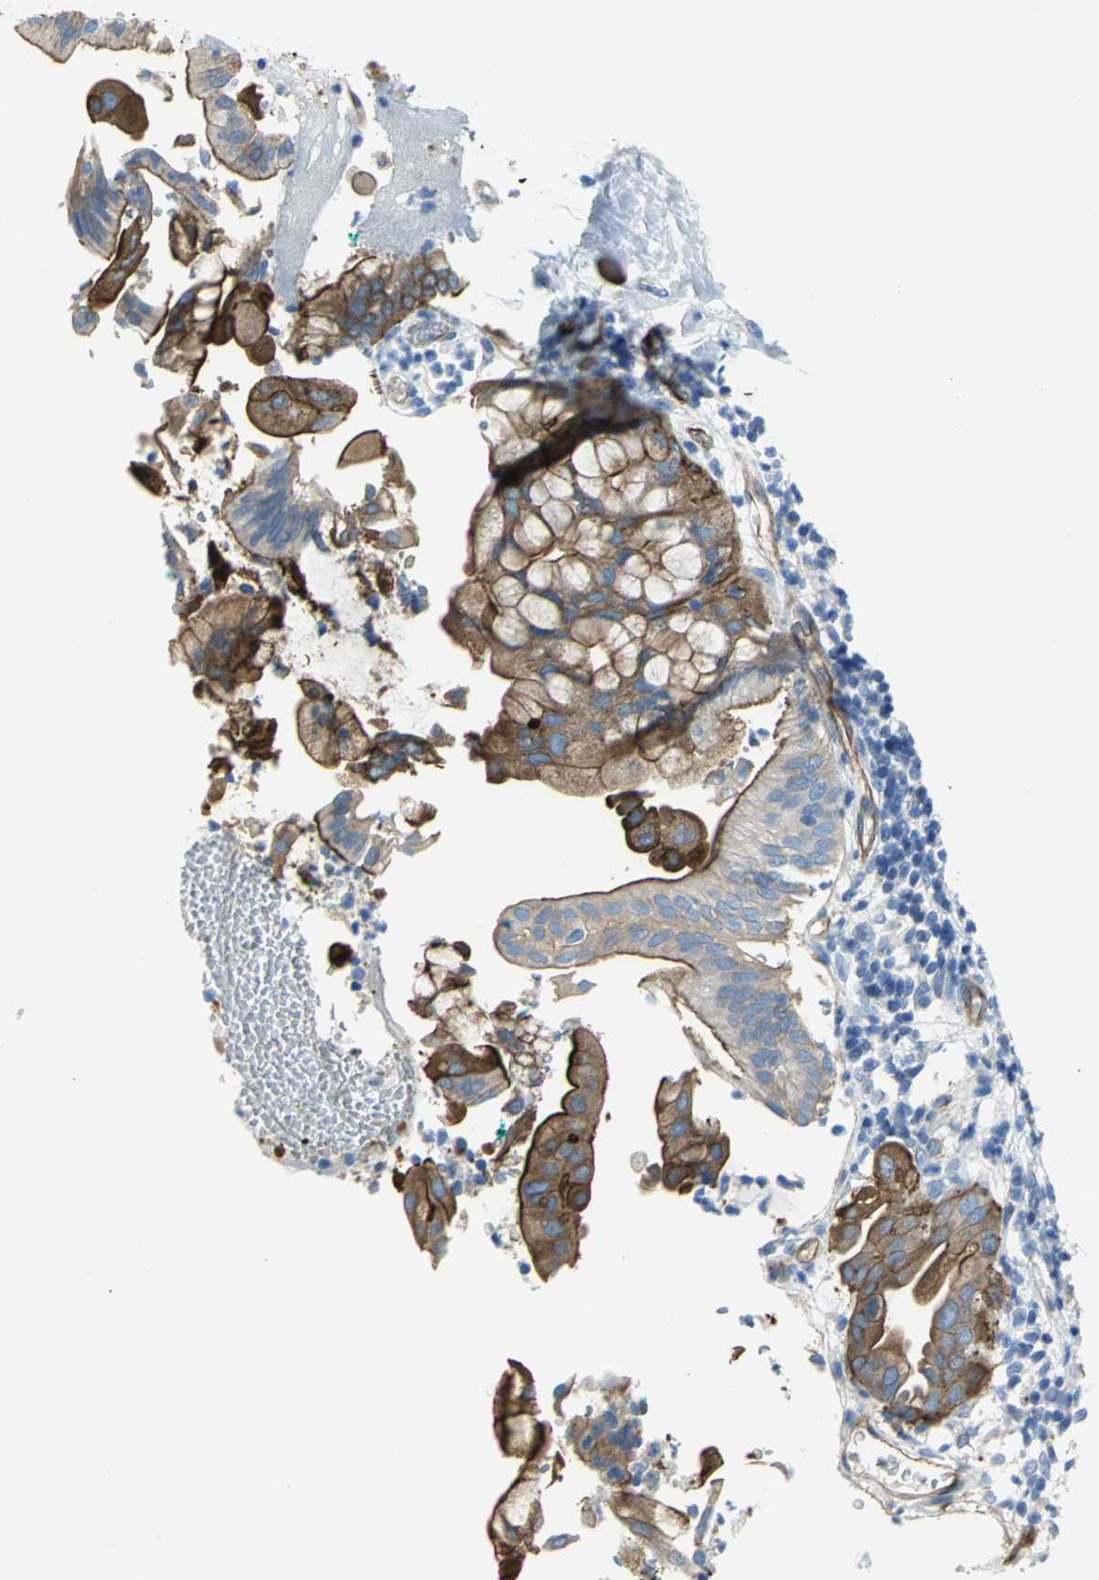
{"staining": {"intensity": "strong", "quantity": ">75%", "location": "cytoplasmic/membranous"}, "tissue": "pancreatic cancer", "cell_type": "Tumor cells", "image_type": "cancer", "snomed": [{"axis": "morphology", "description": "Adenocarcinoma, NOS"}, {"axis": "morphology", "description": "Adenocarcinoma, metastatic, NOS"}, {"axis": "topography", "description": "Lymph node"}, {"axis": "topography", "description": "Pancreas"}, {"axis": "topography", "description": "Duodenum"}], "caption": "Protein staining shows strong cytoplasmic/membranous expression in about >75% of tumor cells in pancreatic cancer.", "gene": "FLNB", "patient": {"sex": "female", "age": 64}}